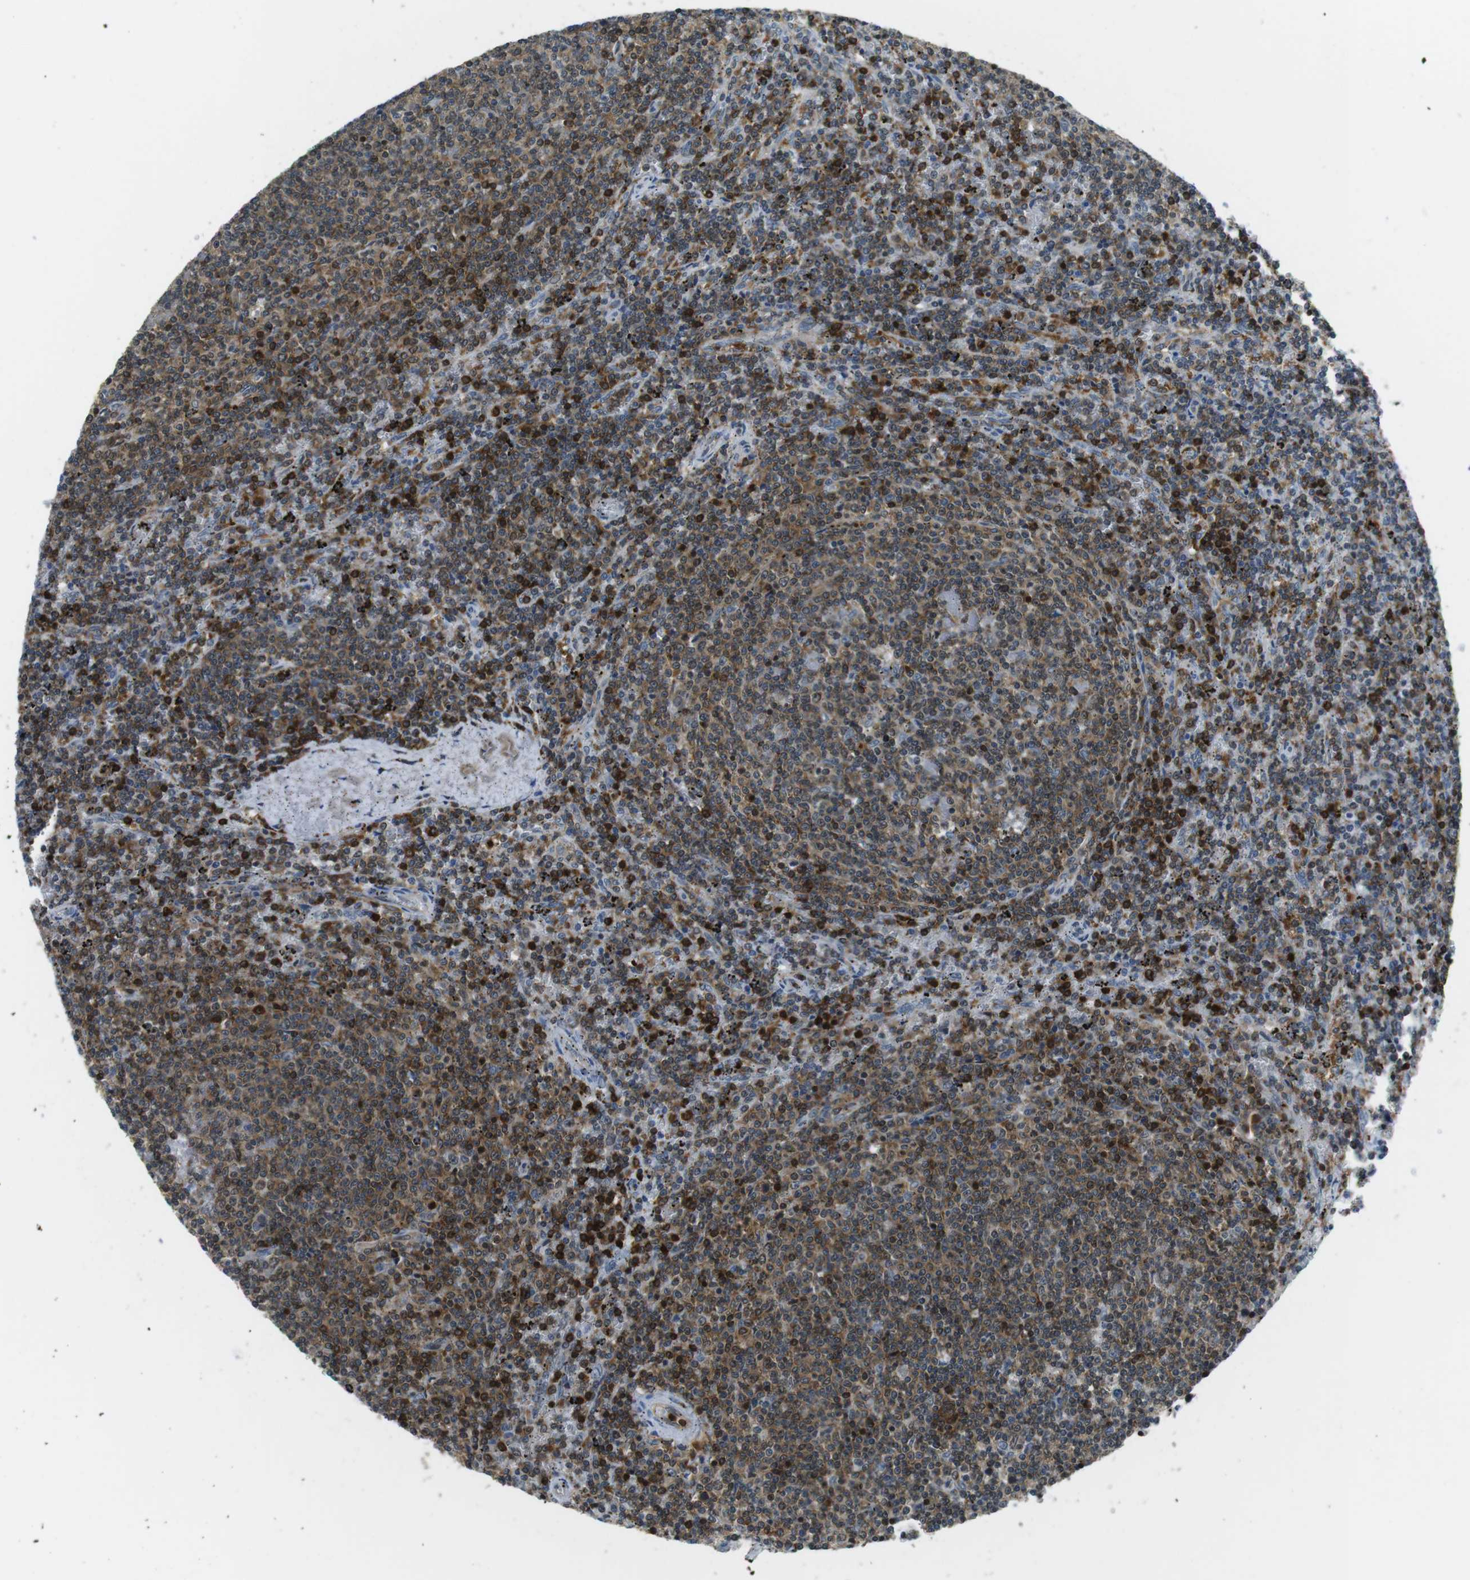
{"staining": {"intensity": "strong", "quantity": "25%-75%", "location": "cytoplasmic/membranous"}, "tissue": "lymphoma", "cell_type": "Tumor cells", "image_type": "cancer", "snomed": [{"axis": "morphology", "description": "Malignant lymphoma, non-Hodgkin's type, Low grade"}, {"axis": "topography", "description": "Spleen"}], "caption": "There is high levels of strong cytoplasmic/membranous staining in tumor cells of malignant lymphoma, non-Hodgkin's type (low-grade), as demonstrated by immunohistochemical staining (brown color).", "gene": "STK10", "patient": {"sex": "female", "age": 50}}